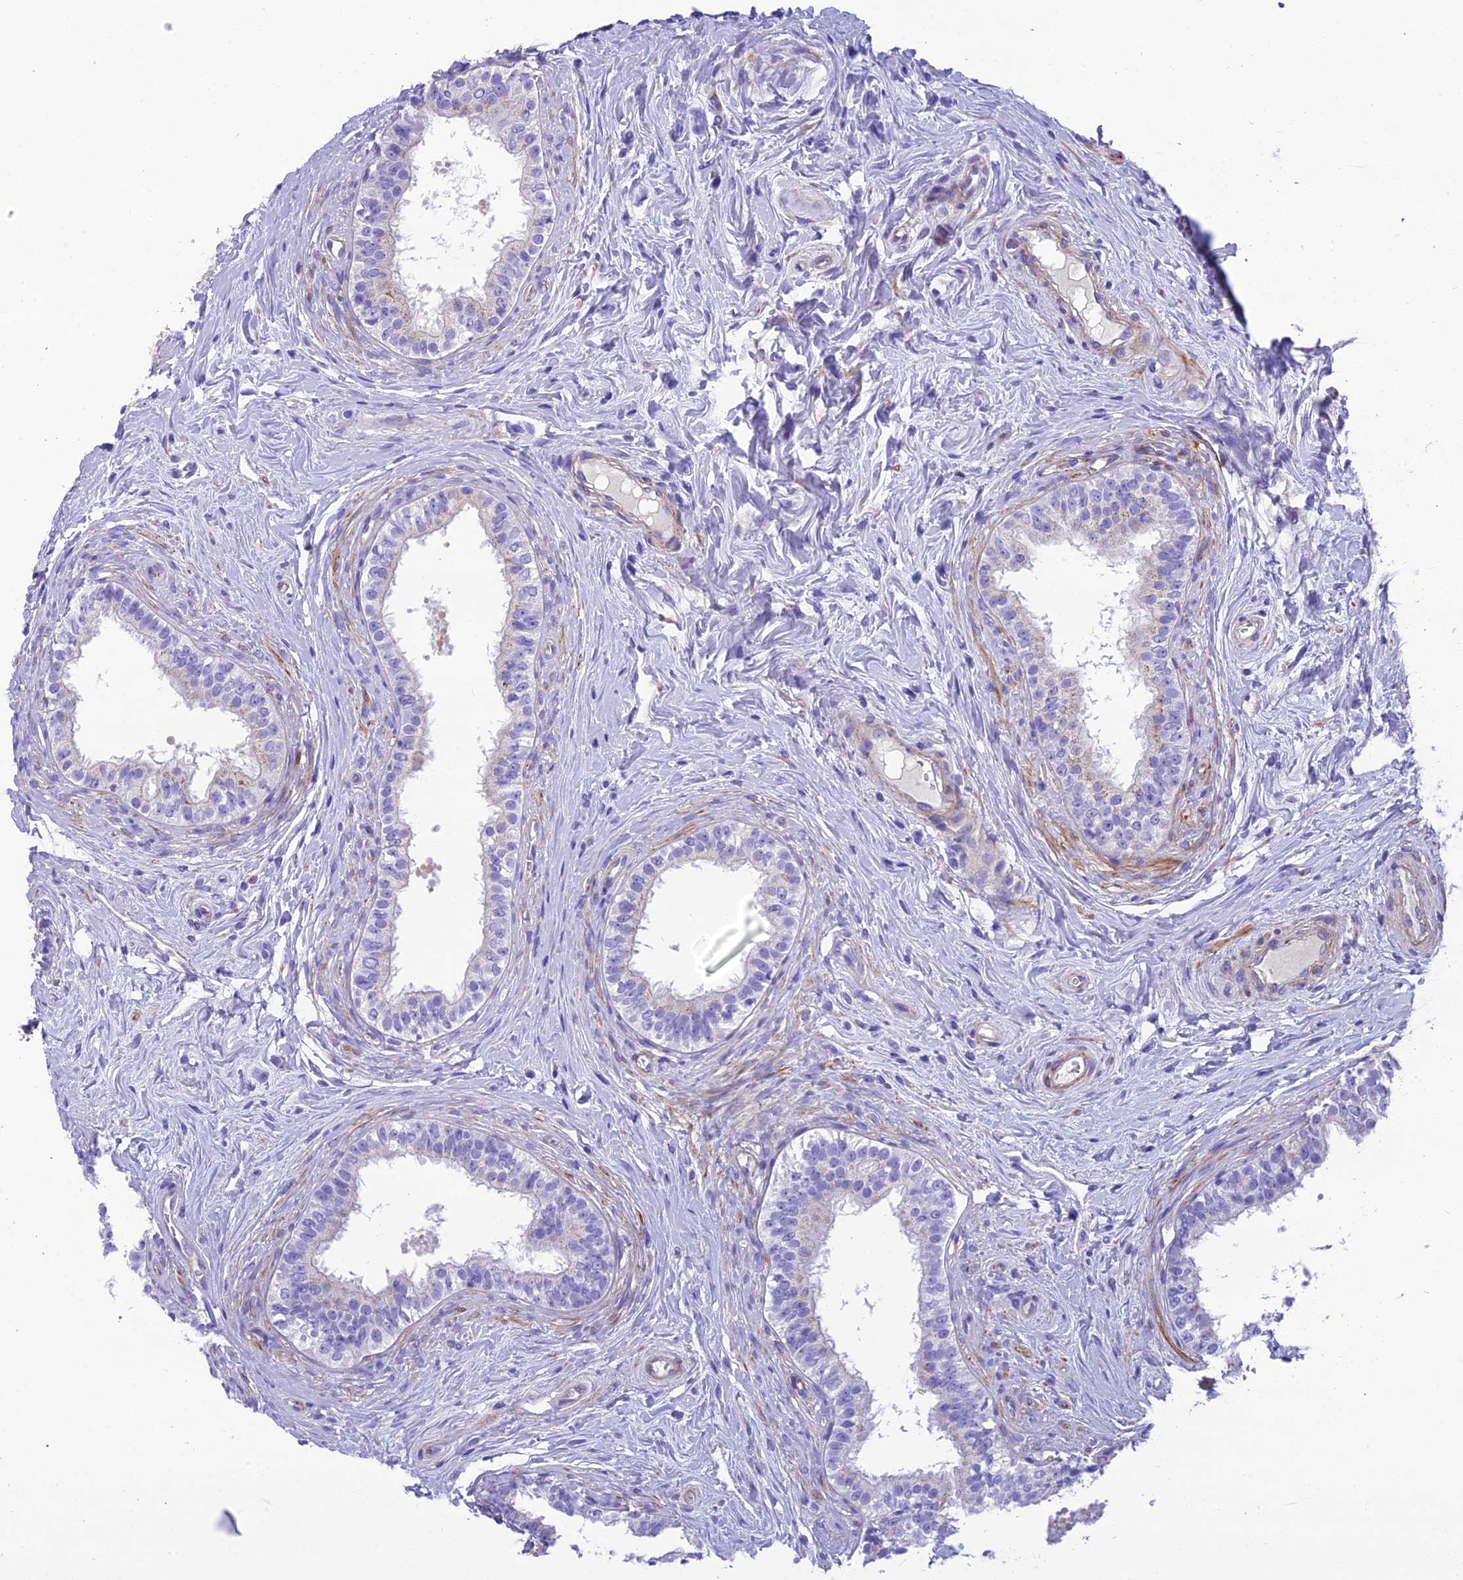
{"staining": {"intensity": "negative", "quantity": "none", "location": "none"}, "tissue": "epididymis", "cell_type": "Glandular cells", "image_type": "normal", "snomed": [{"axis": "morphology", "description": "Normal tissue, NOS"}, {"axis": "topography", "description": "Epididymis"}], "caption": "This histopathology image is of unremarkable epididymis stained with immunohistochemistry (IHC) to label a protein in brown with the nuclei are counter-stained blue. There is no positivity in glandular cells. (DAB IHC visualized using brightfield microscopy, high magnification).", "gene": "GFRA1", "patient": {"sex": "male", "age": 33}}